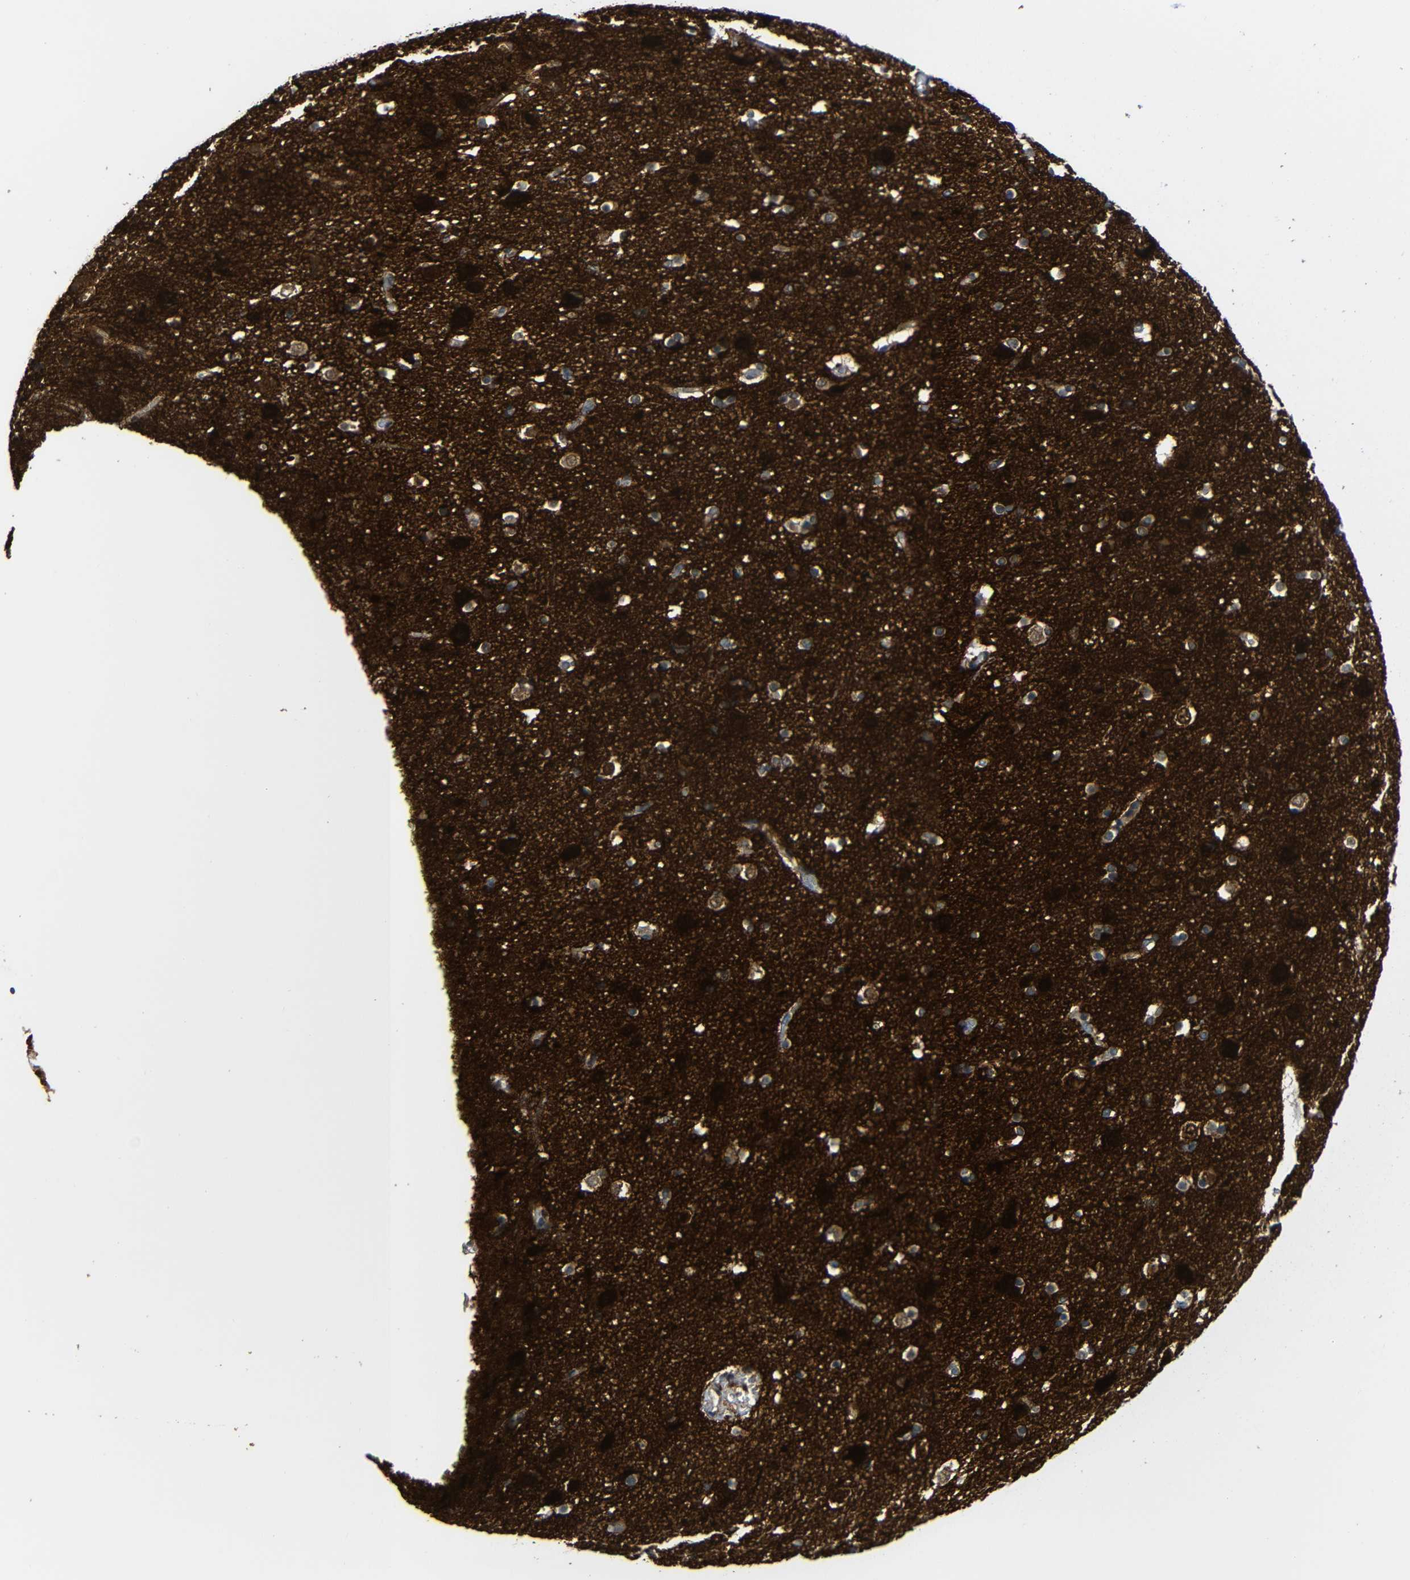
{"staining": {"intensity": "negative", "quantity": "none", "location": "none"}, "tissue": "cerebral cortex", "cell_type": "Endothelial cells", "image_type": "normal", "snomed": [{"axis": "morphology", "description": "Normal tissue, NOS"}, {"axis": "topography", "description": "Cerebral cortex"}], "caption": "An IHC histopathology image of normal cerebral cortex is shown. There is no staining in endothelial cells of cerebral cortex.", "gene": "DCLK1", "patient": {"sex": "male", "age": 45}}